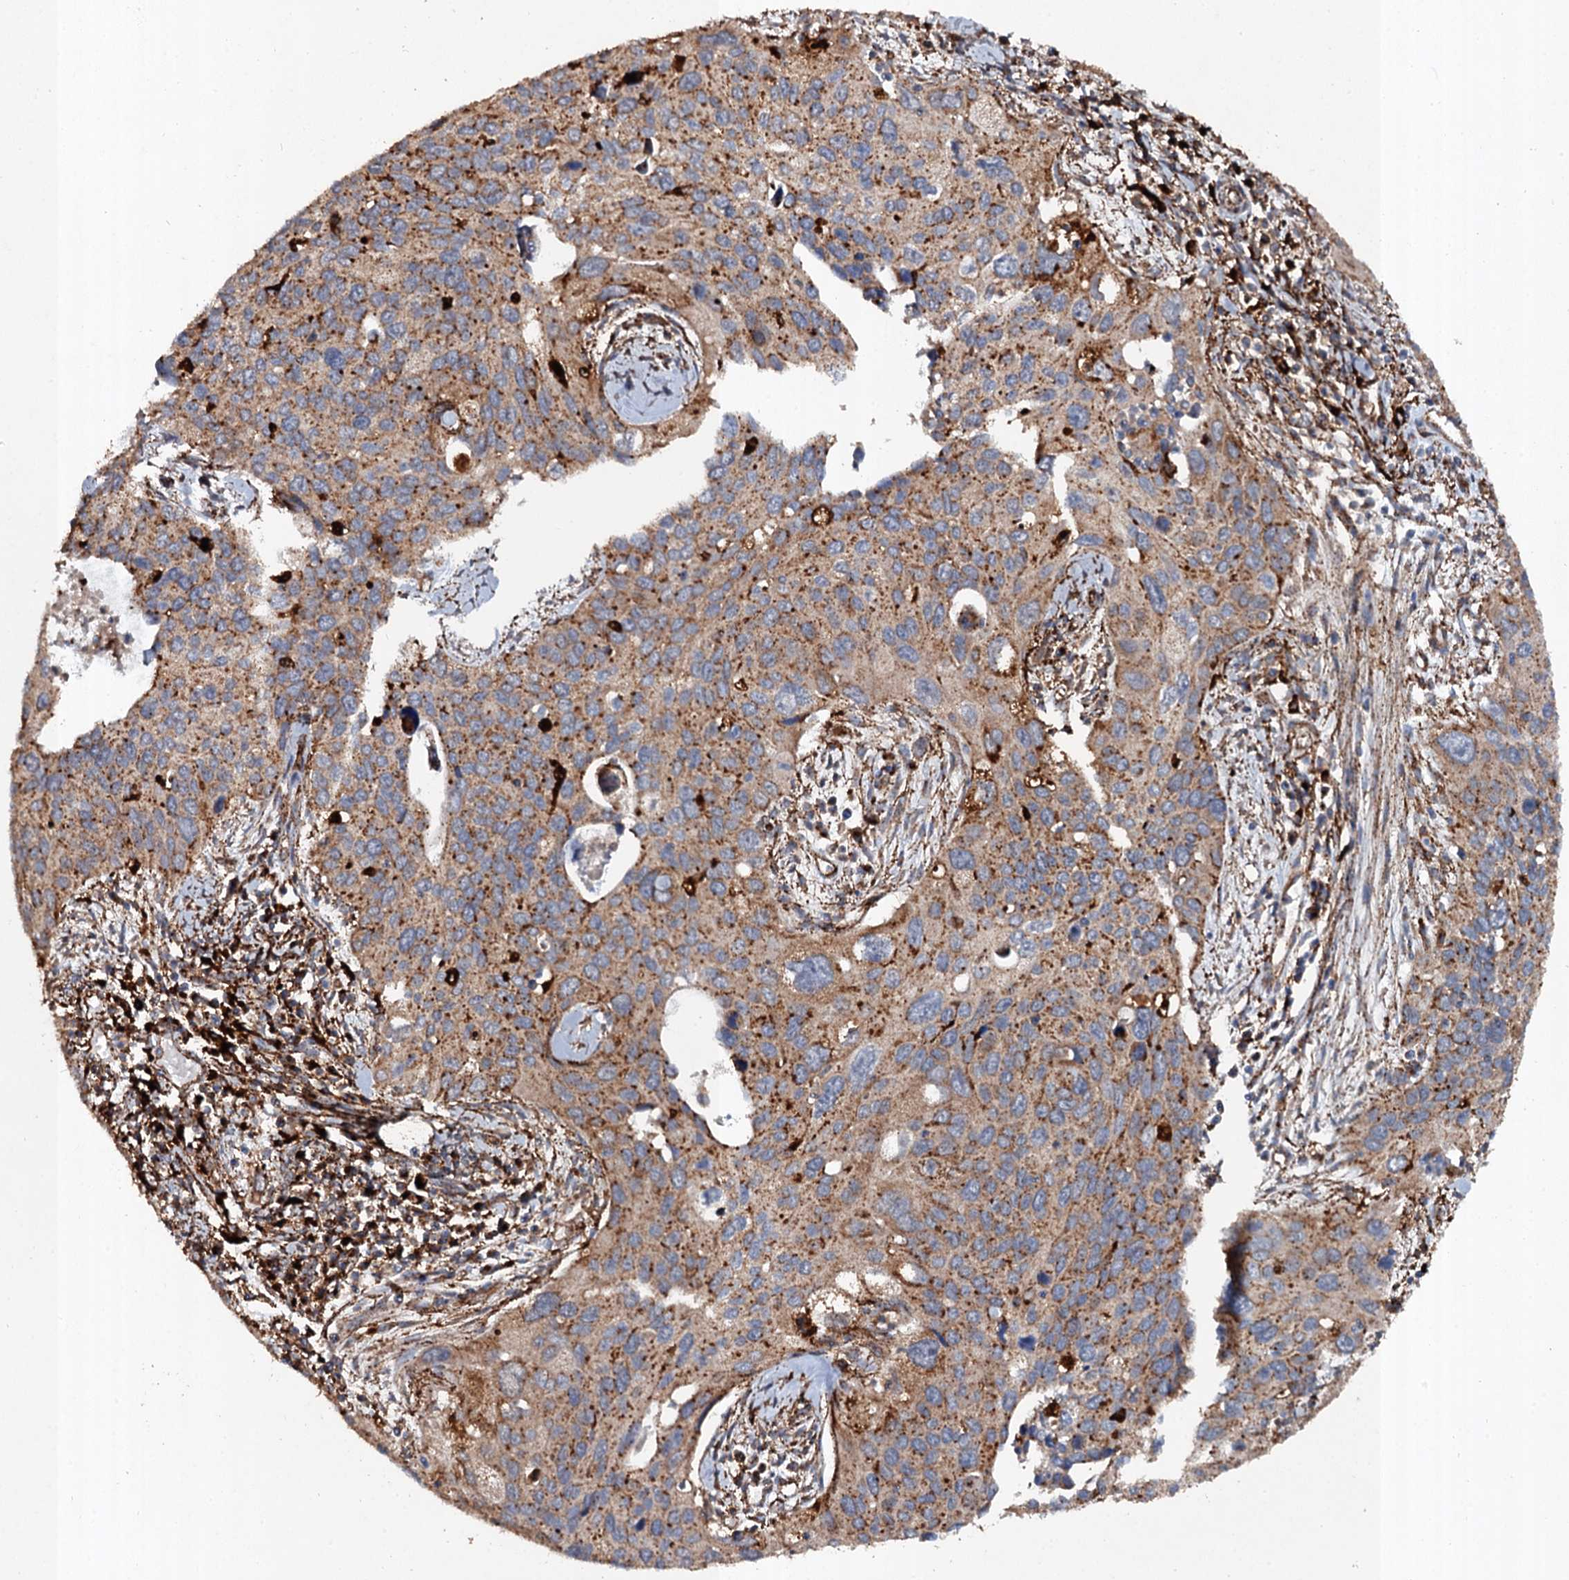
{"staining": {"intensity": "moderate", "quantity": ">75%", "location": "cytoplasmic/membranous"}, "tissue": "cervical cancer", "cell_type": "Tumor cells", "image_type": "cancer", "snomed": [{"axis": "morphology", "description": "Squamous cell carcinoma, NOS"}, {"axis": "topography", "description": "Cervix"}], "caption": "Human cervical squamous cell carcinoma stained with a brown dye shows moderate cytoplasmic/membranous positive staining in approximately >75% of tumor cells.", "gene": "GBA1", "patient": {"sex": "female", "age": 55}}